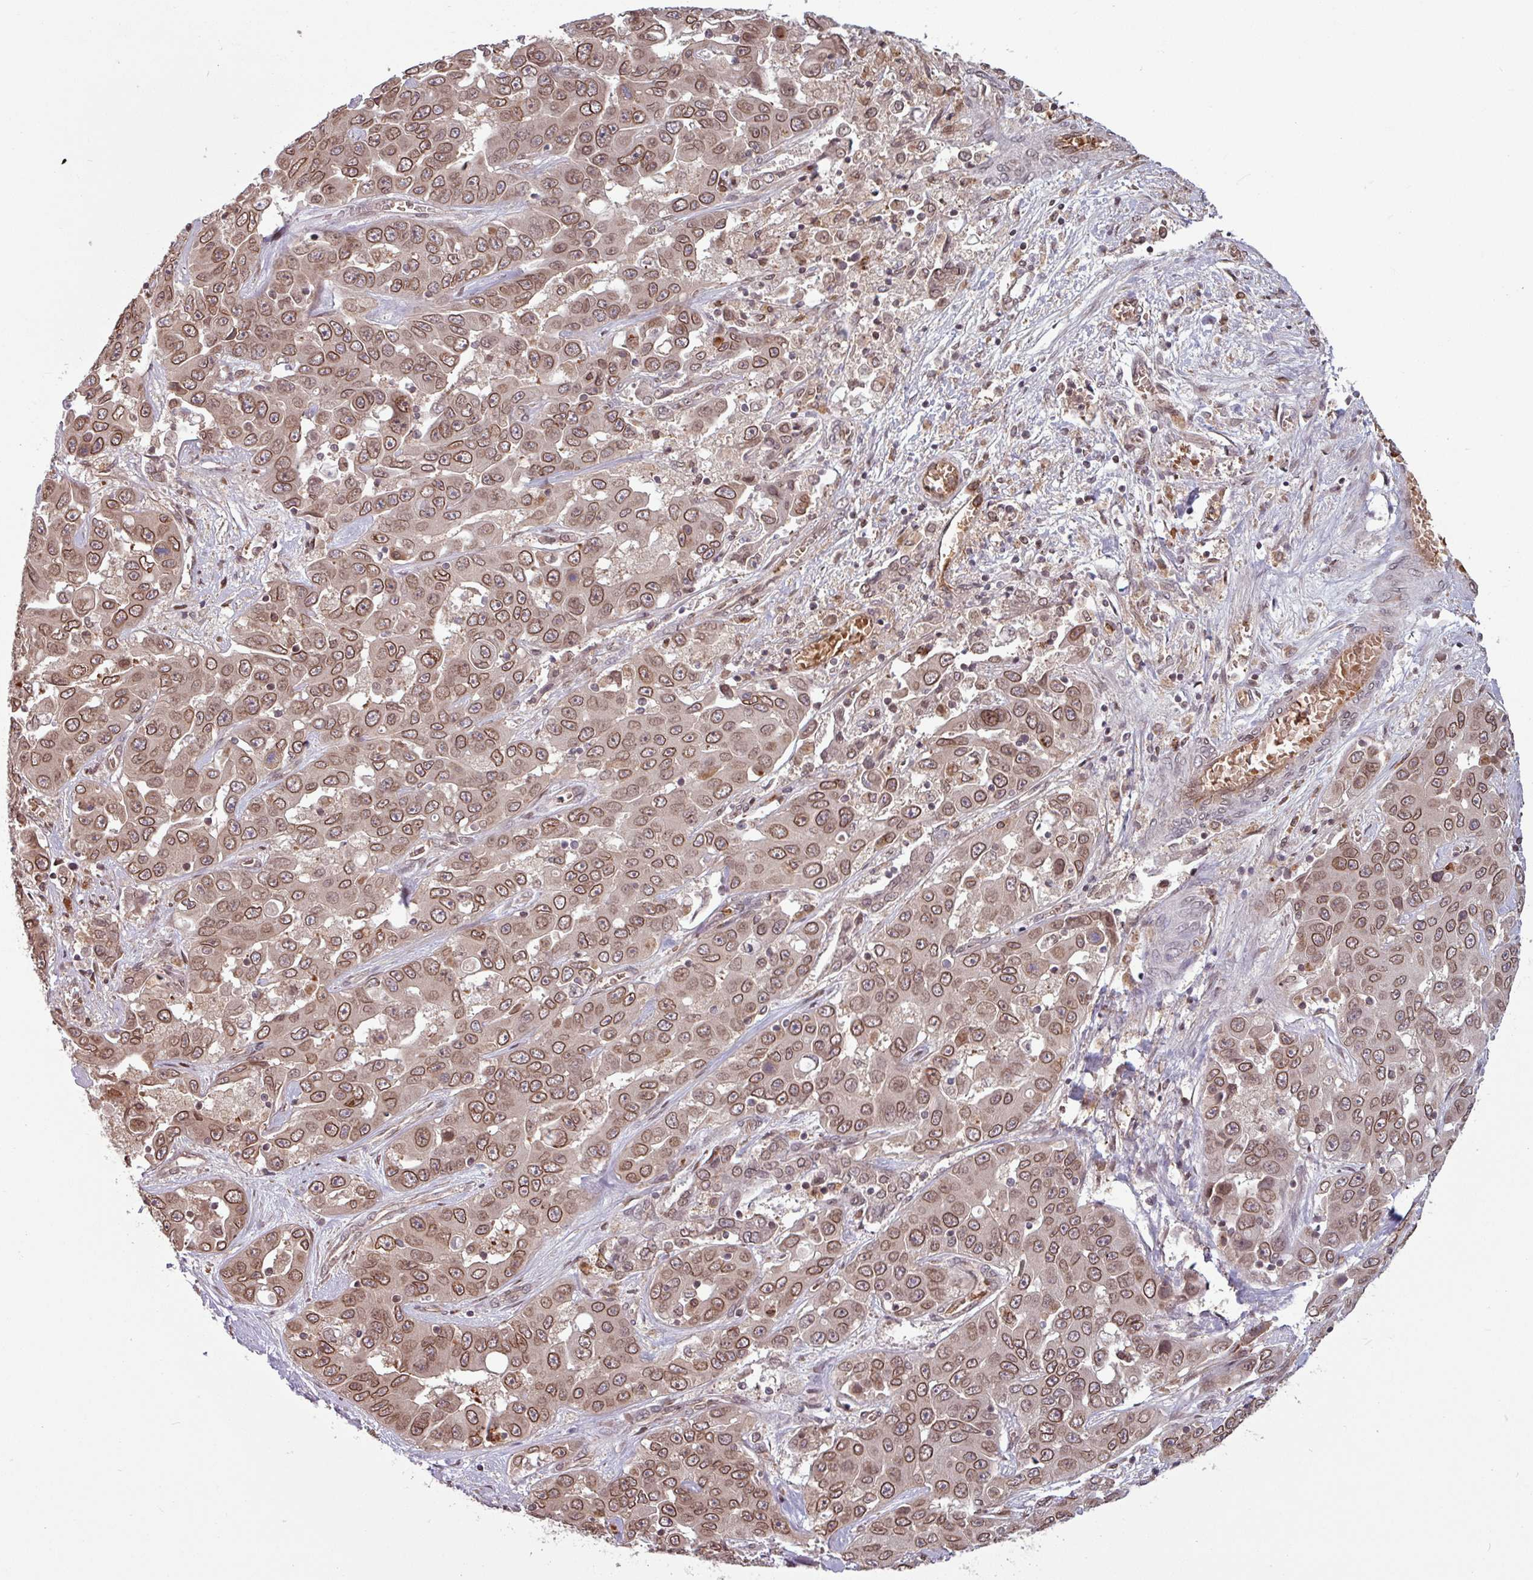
{"staining": {"intensity": "moderate", "quantity": ">75%", "location": "cytoplasmic/membranous,nuclear"}, "tissue": "liver cancer", "cell_type": "Tumor cells", "image_type": "cancer", "snomed": [{"axis": "morphology", "description": "Cholangiocarcinoma"}, {"axis": "topography", "description": "Liver"}], "caption": "Brown immunohistochemical staining in liver cancer shows moderate cytoplasmic/membranous and nuclear positivity in about >75% of tumor cells.", "gene": "RBM4B", "patient": {"sex": "female", "age": 52}}